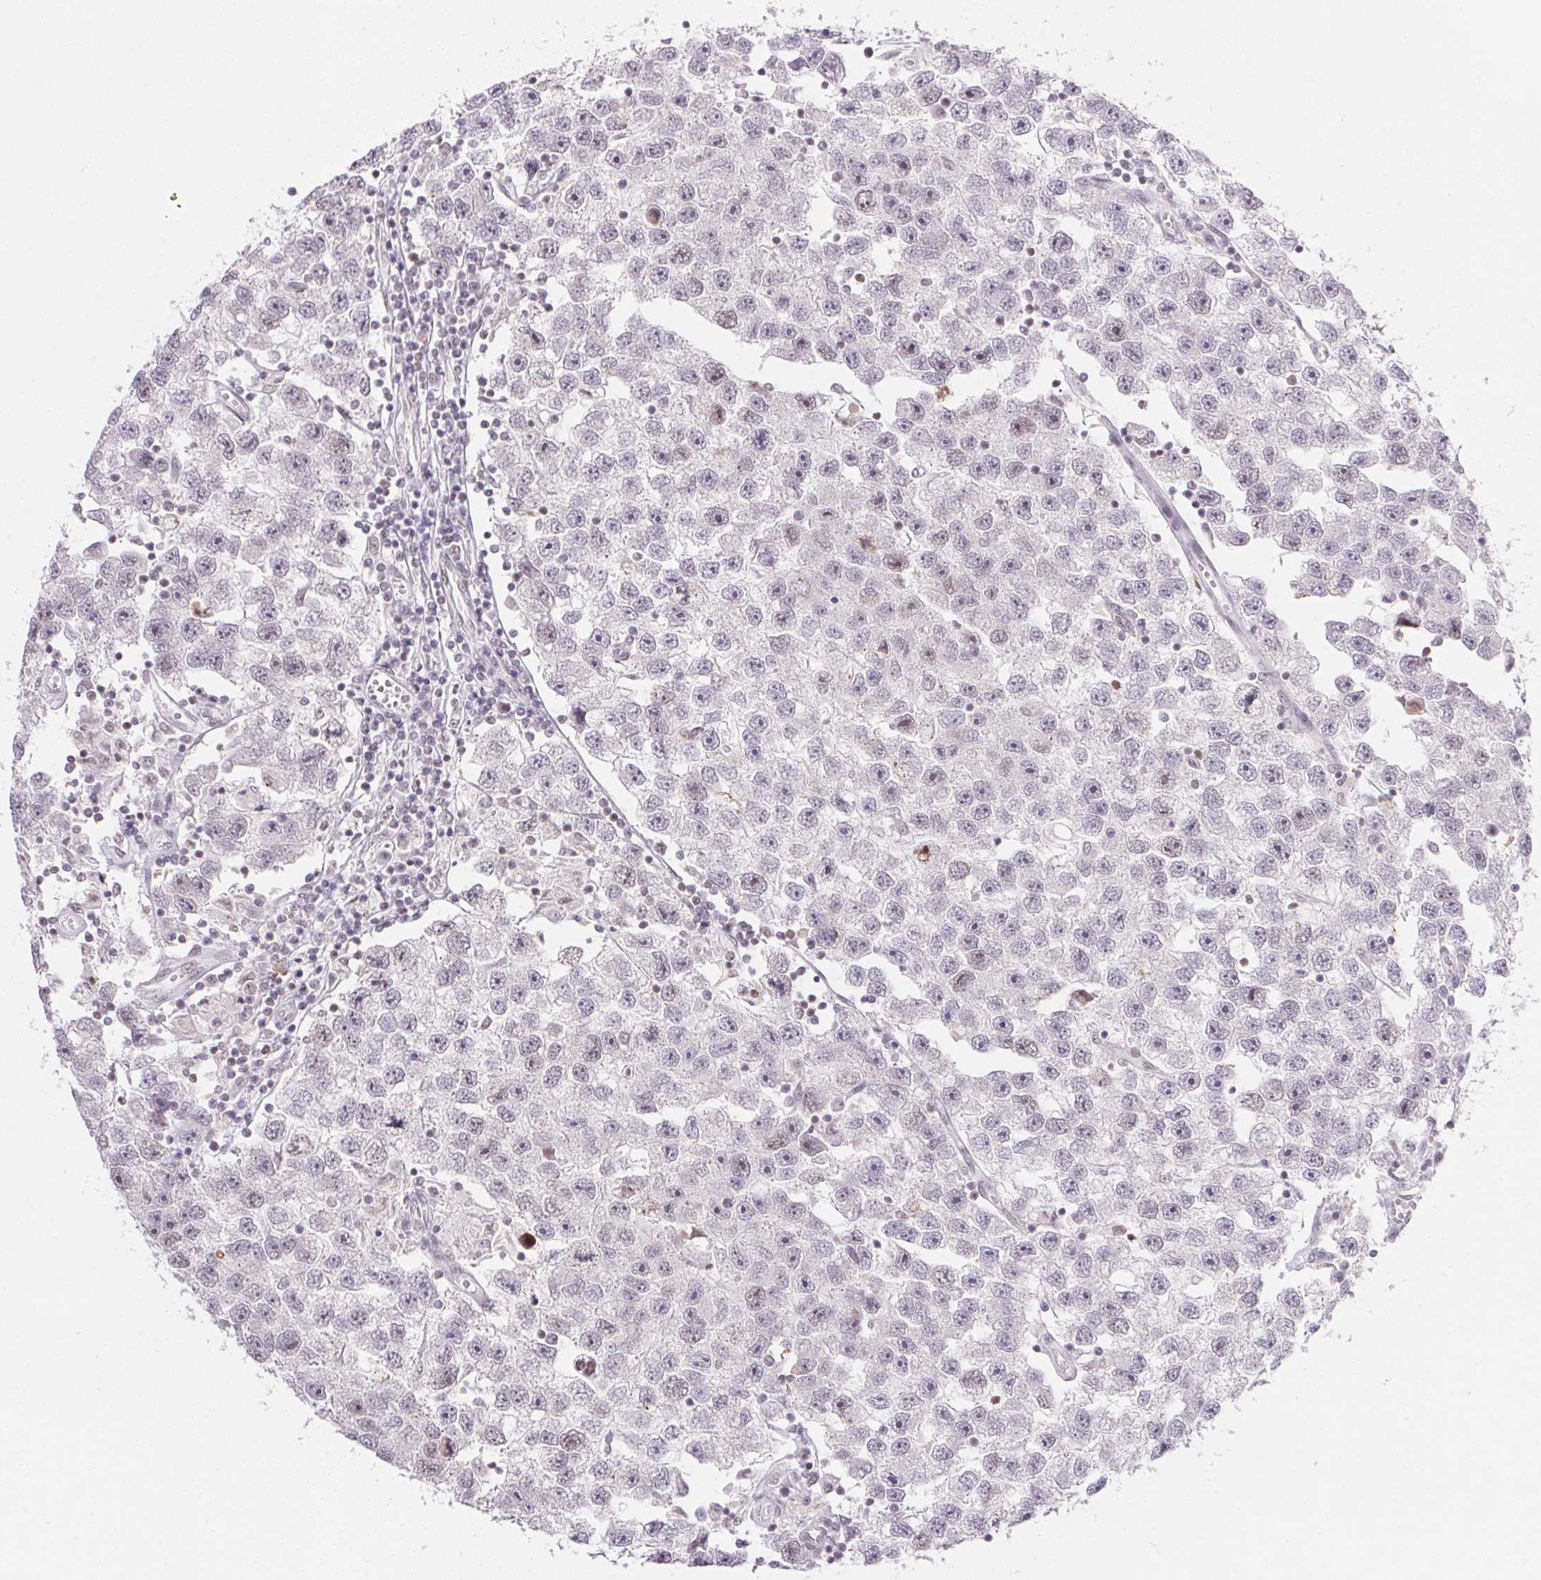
{"staining": {"intensity": "weak", "quantity": "<25%", "location": "nuclear"}, "tissue": "testis cancer", "cell_type": "Tumor cells", "image_type": "cancer", "snomed": [{"axis": "morphology", "description": "Seminoma, NOS"}, {"axis": "topography", "description": "Testis"}], "caption": "This is an immunohistochemistry (IHC) photomicrograph of testis cancer. There is no expression in tumor cells.", "gene": "NFE2L1", "patient": {"sex": "male", "age": 26}}